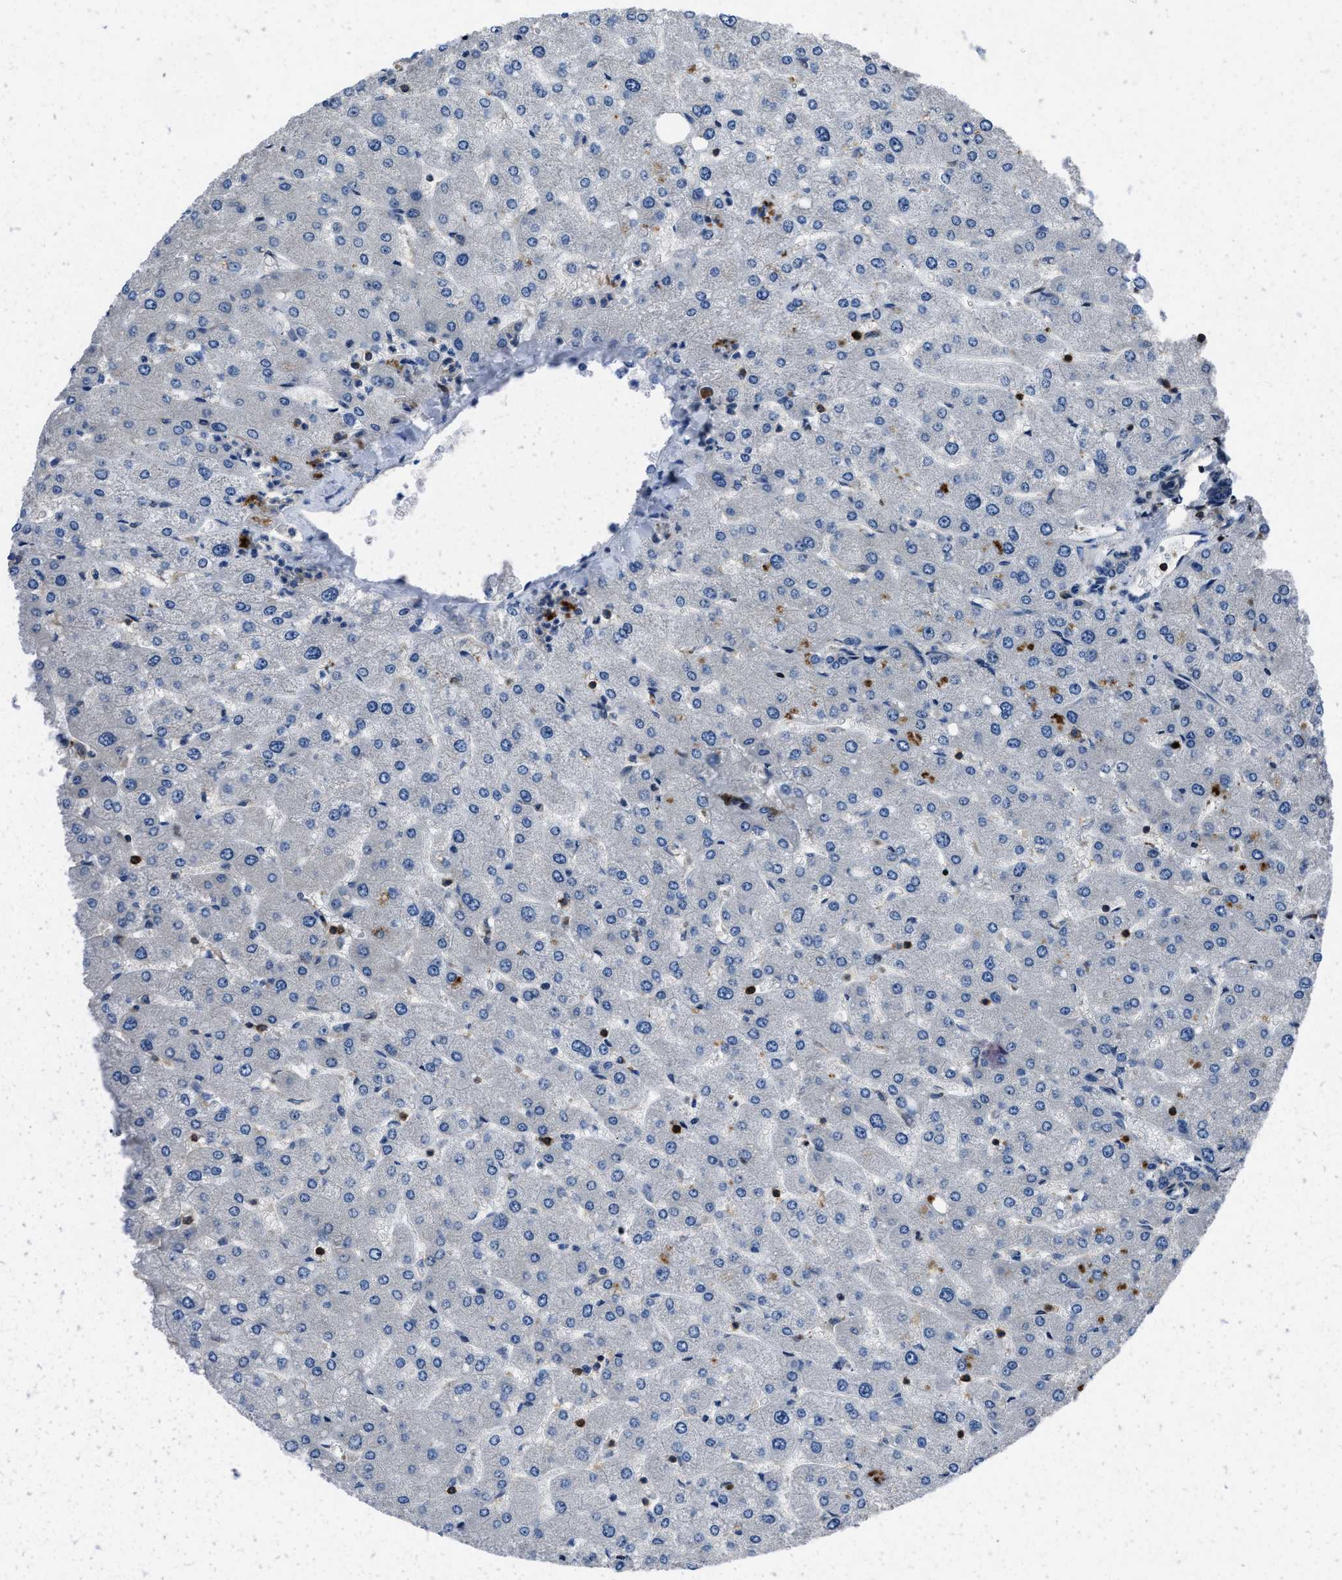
{"staining": {"intensity": "weak", "quantity": "25%-75%", "location": "cytoplasmic/membranous"}, "tissue": "liver", "cell_type": "Cholangiocytes", "image_type": "normal", "snomed": [{"axis": "morphology", "description": "Normal tissue, NOS"}, {"axis": "topography", "description": "Liver"}], "caption": "Protein staining demonstrates weak cytoplasmic/membranous positivity in about 25%-75% of cholangiocytes in unremarkable liver.", "gene": "YARS1", "patient": {"sex": "male", "age": 55}}